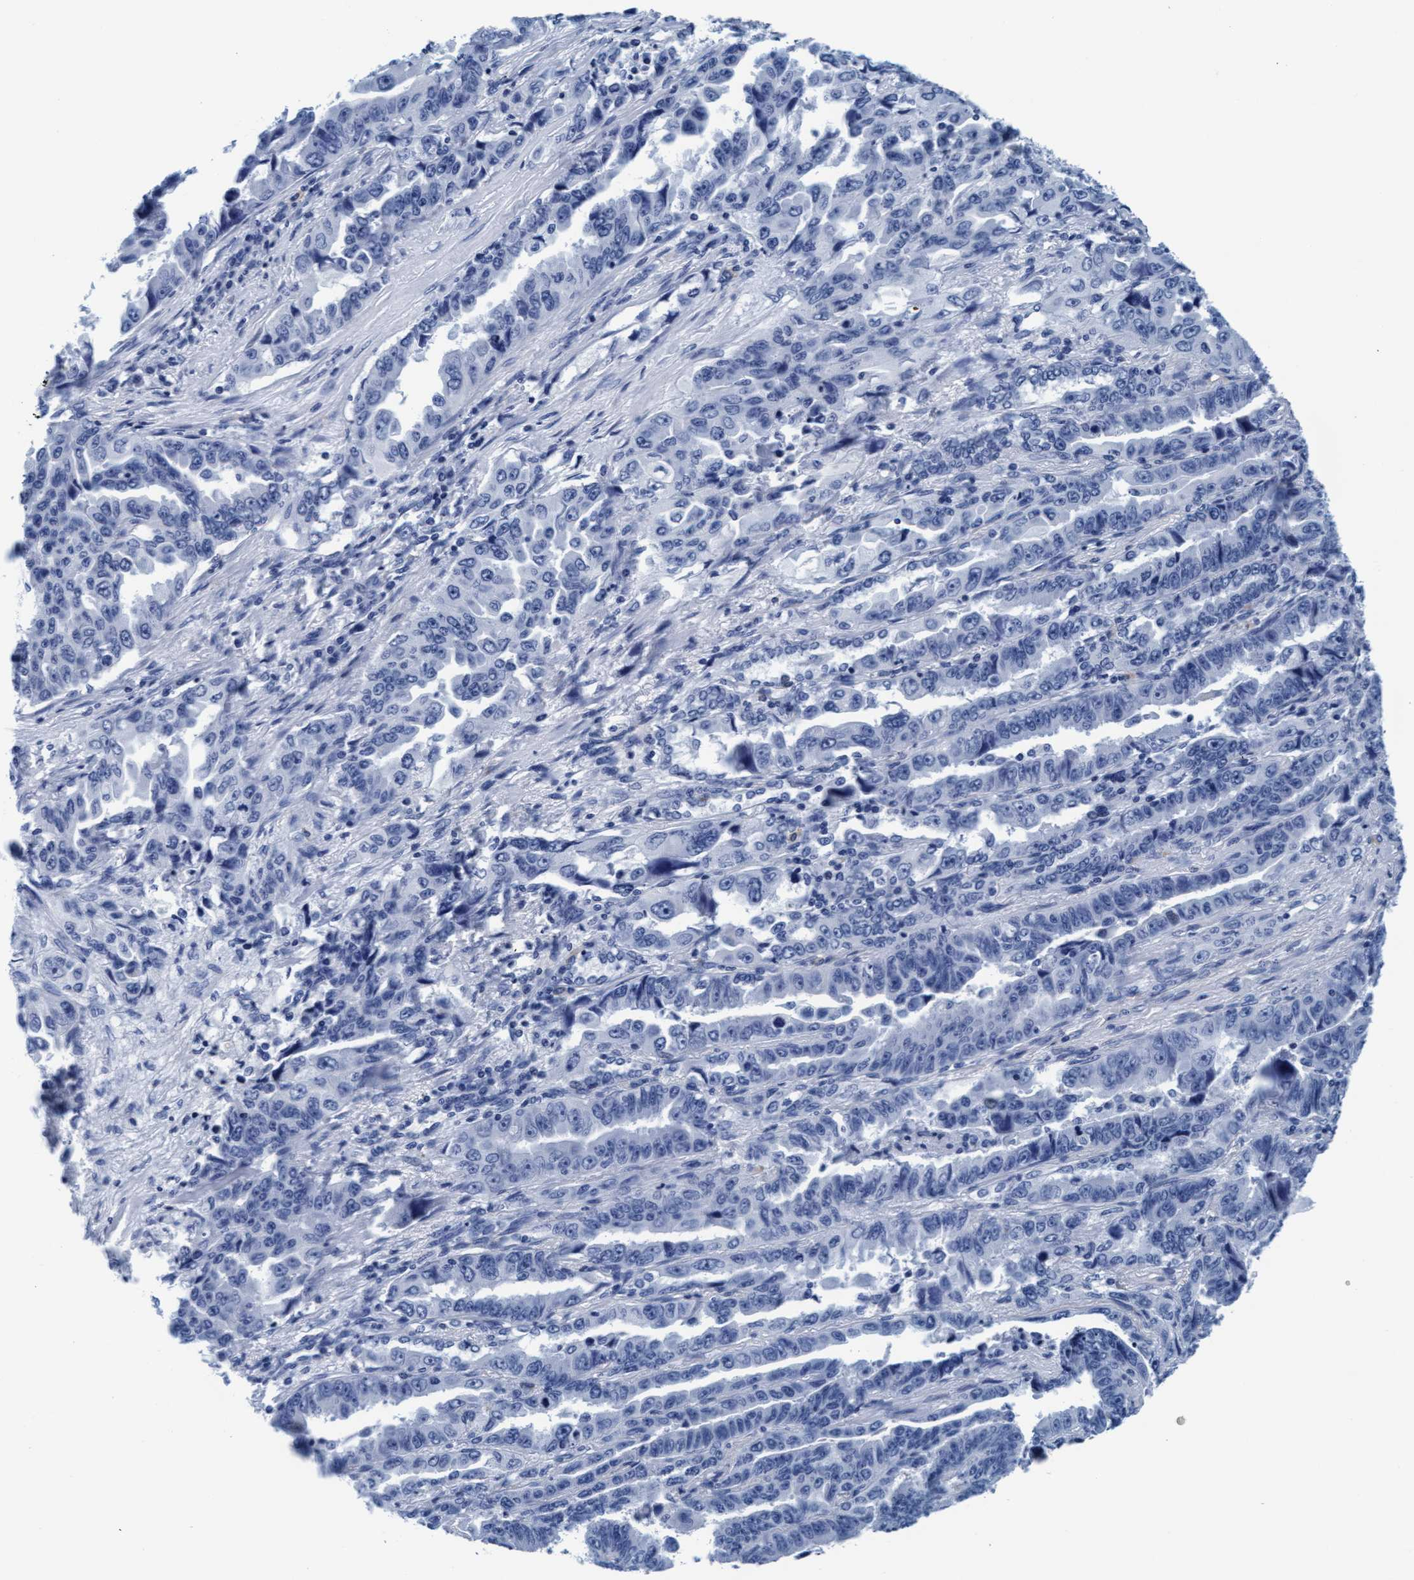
{"staining": {"intensity": "negative", "quantity": "none", "location": "none"}, "tissue": "lung cancer", "cell_type": "Tumor cells", "image_type": "cancer", "snomed": [{"axis": "morphology", "description": "Adenocarcinoma, NOS"}, {"axis": "topography", "description": "Lung"}], "caption": "Immunohistochemistry (IHC) histopathology image of neoplastic tissue: lung cancer stained with DAB reveals no significant protein expression in tumor cells.", "gene": "ARSG", "patient": {"sex": "female", "age": 51}}